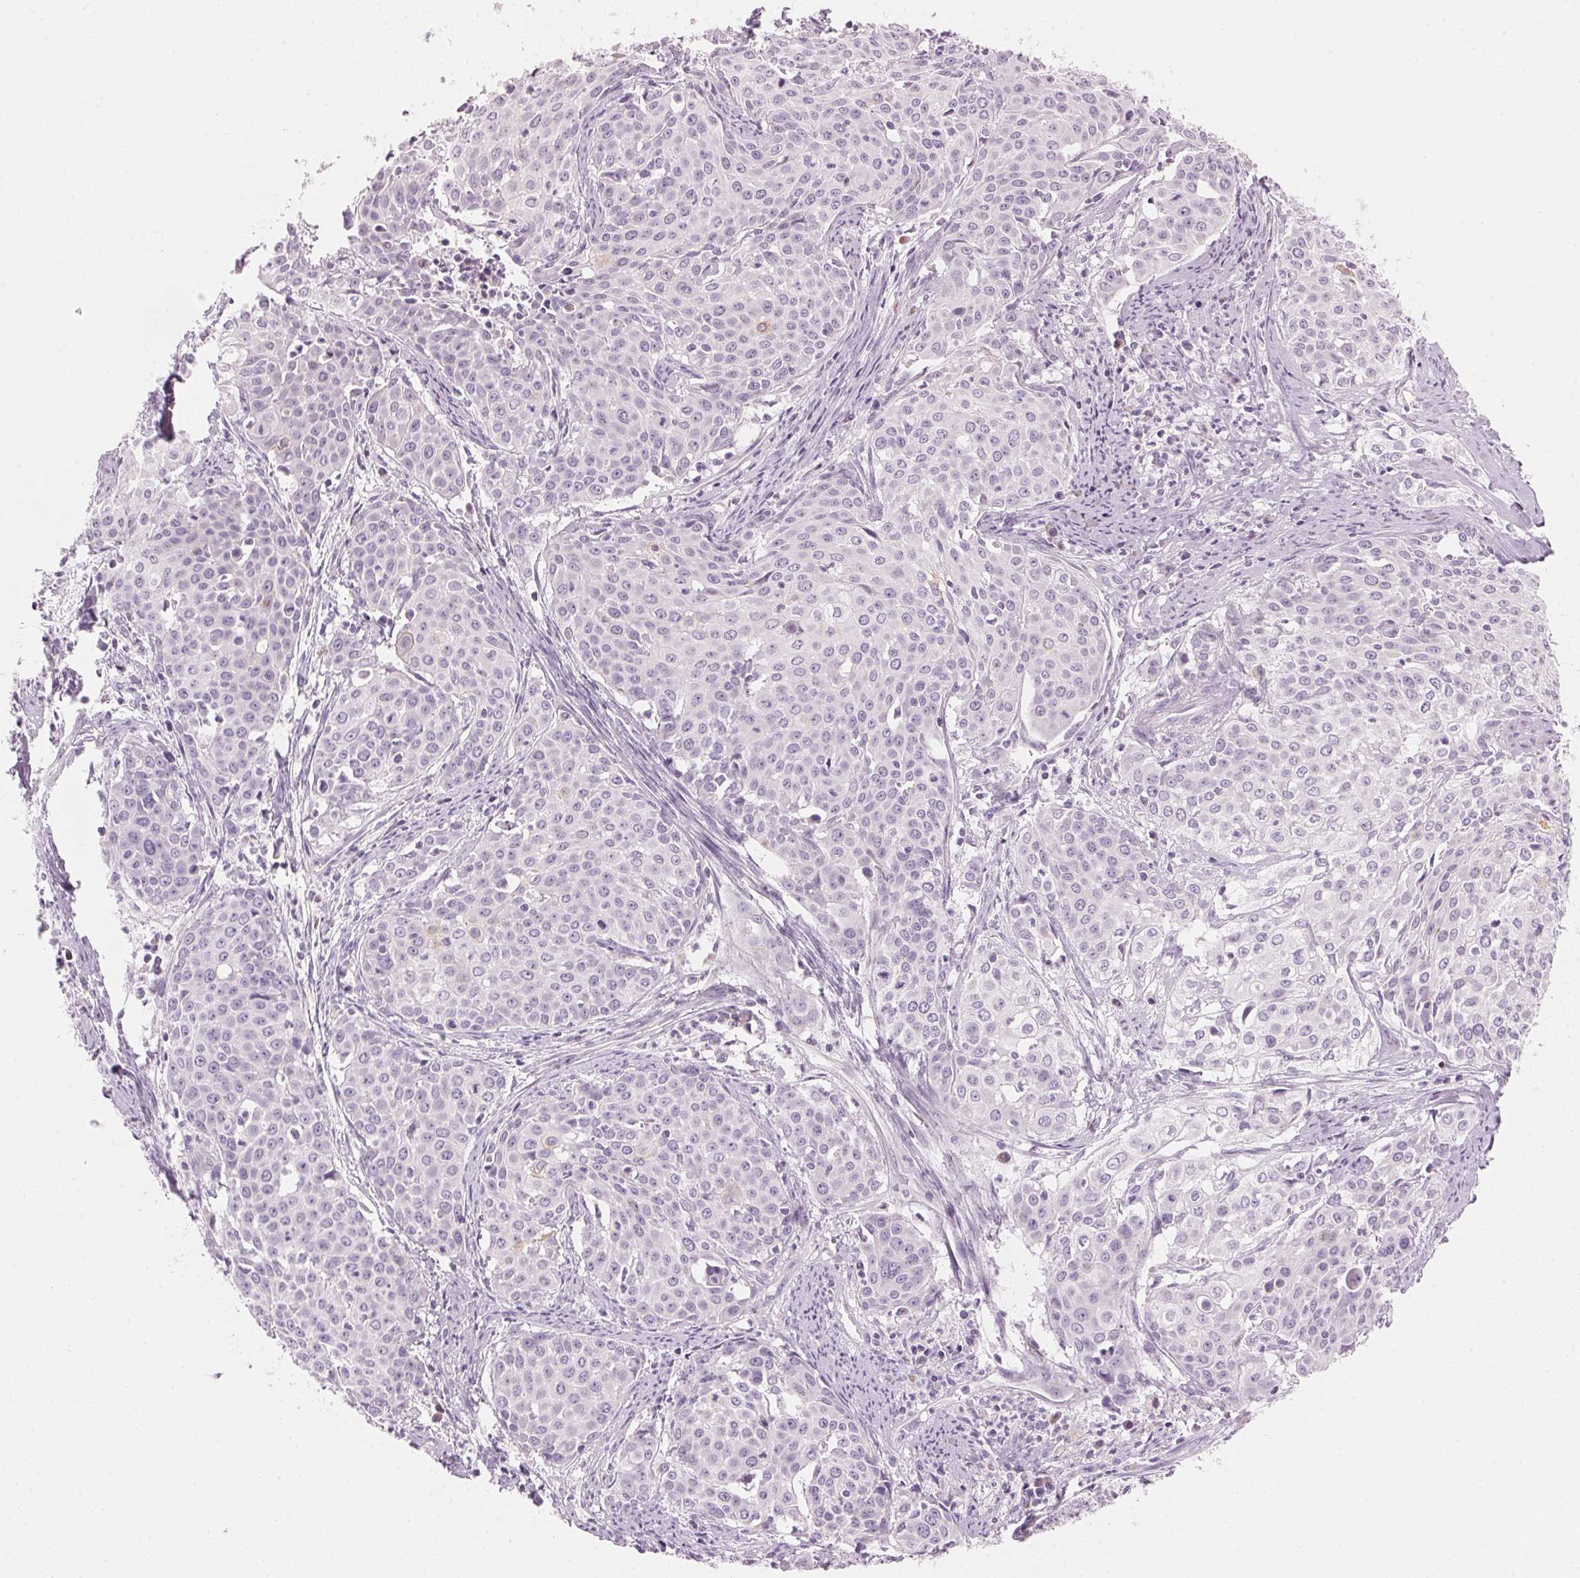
{"staining": {"intensity": "negative", "quantity": "none", "location": "none"}, "tissue": "cervical cancer", "cell_type": "Tumor cells", "image_type": "cancer", "snomed": [{"axis": "morphology", "description": "Squamous cell carcinoma, NOS"}, {"axis": "topography", "description": "Cervix"}], "caption": "Immunohistochemical staining of human cervical squamous cell carcinoma exhibits no significant positivity in tumor cells. (Stains: DAB IHC with hematoxylin counter stain, Microscopy: brightfield microscopy at high magnification).", "gene": "HOXB13", "patient": {"sex": "female", "age": 39}}